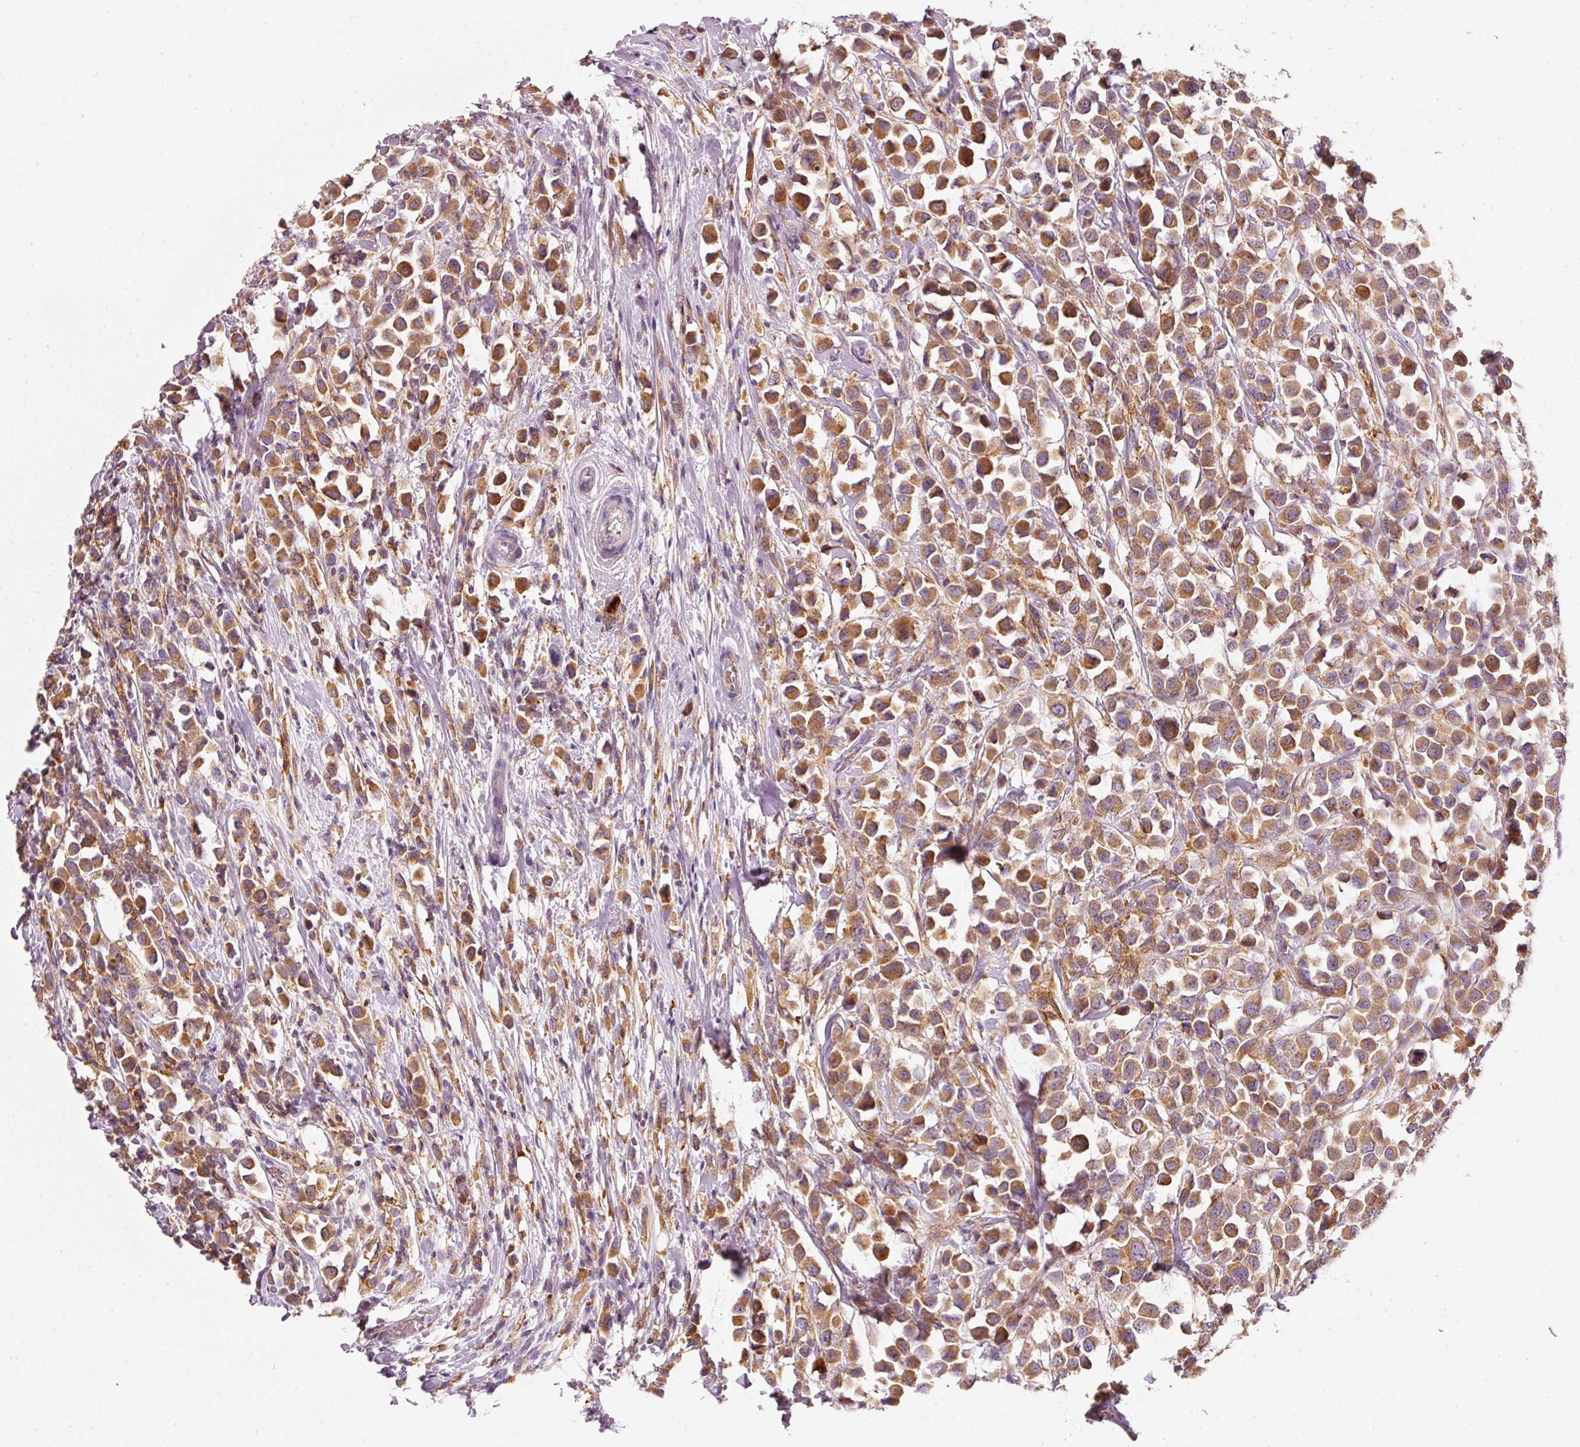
{"staining": {"intensity": "strong", "quantity": ">75%", "location": "cytoplasmic/membranous"}, "tissue": "breast cancer", "cell_type": "Tumor cells", "image_type": "cancer", "snomed": [{"axis": "morphology", "description": "Duct carcinoma"}, {"axis": "topography", "description": "Breast"}], "caption": "A high-resolution histopathology image shows immunohistochemistry staining of infiltrating ductal carcinoma (breast), which shows strong cytoplasmic/membranous positivity in approximately >75% of tumor cells.", "gene": "IQGAP2", "patient": {"sex": "female", "age": 61}}